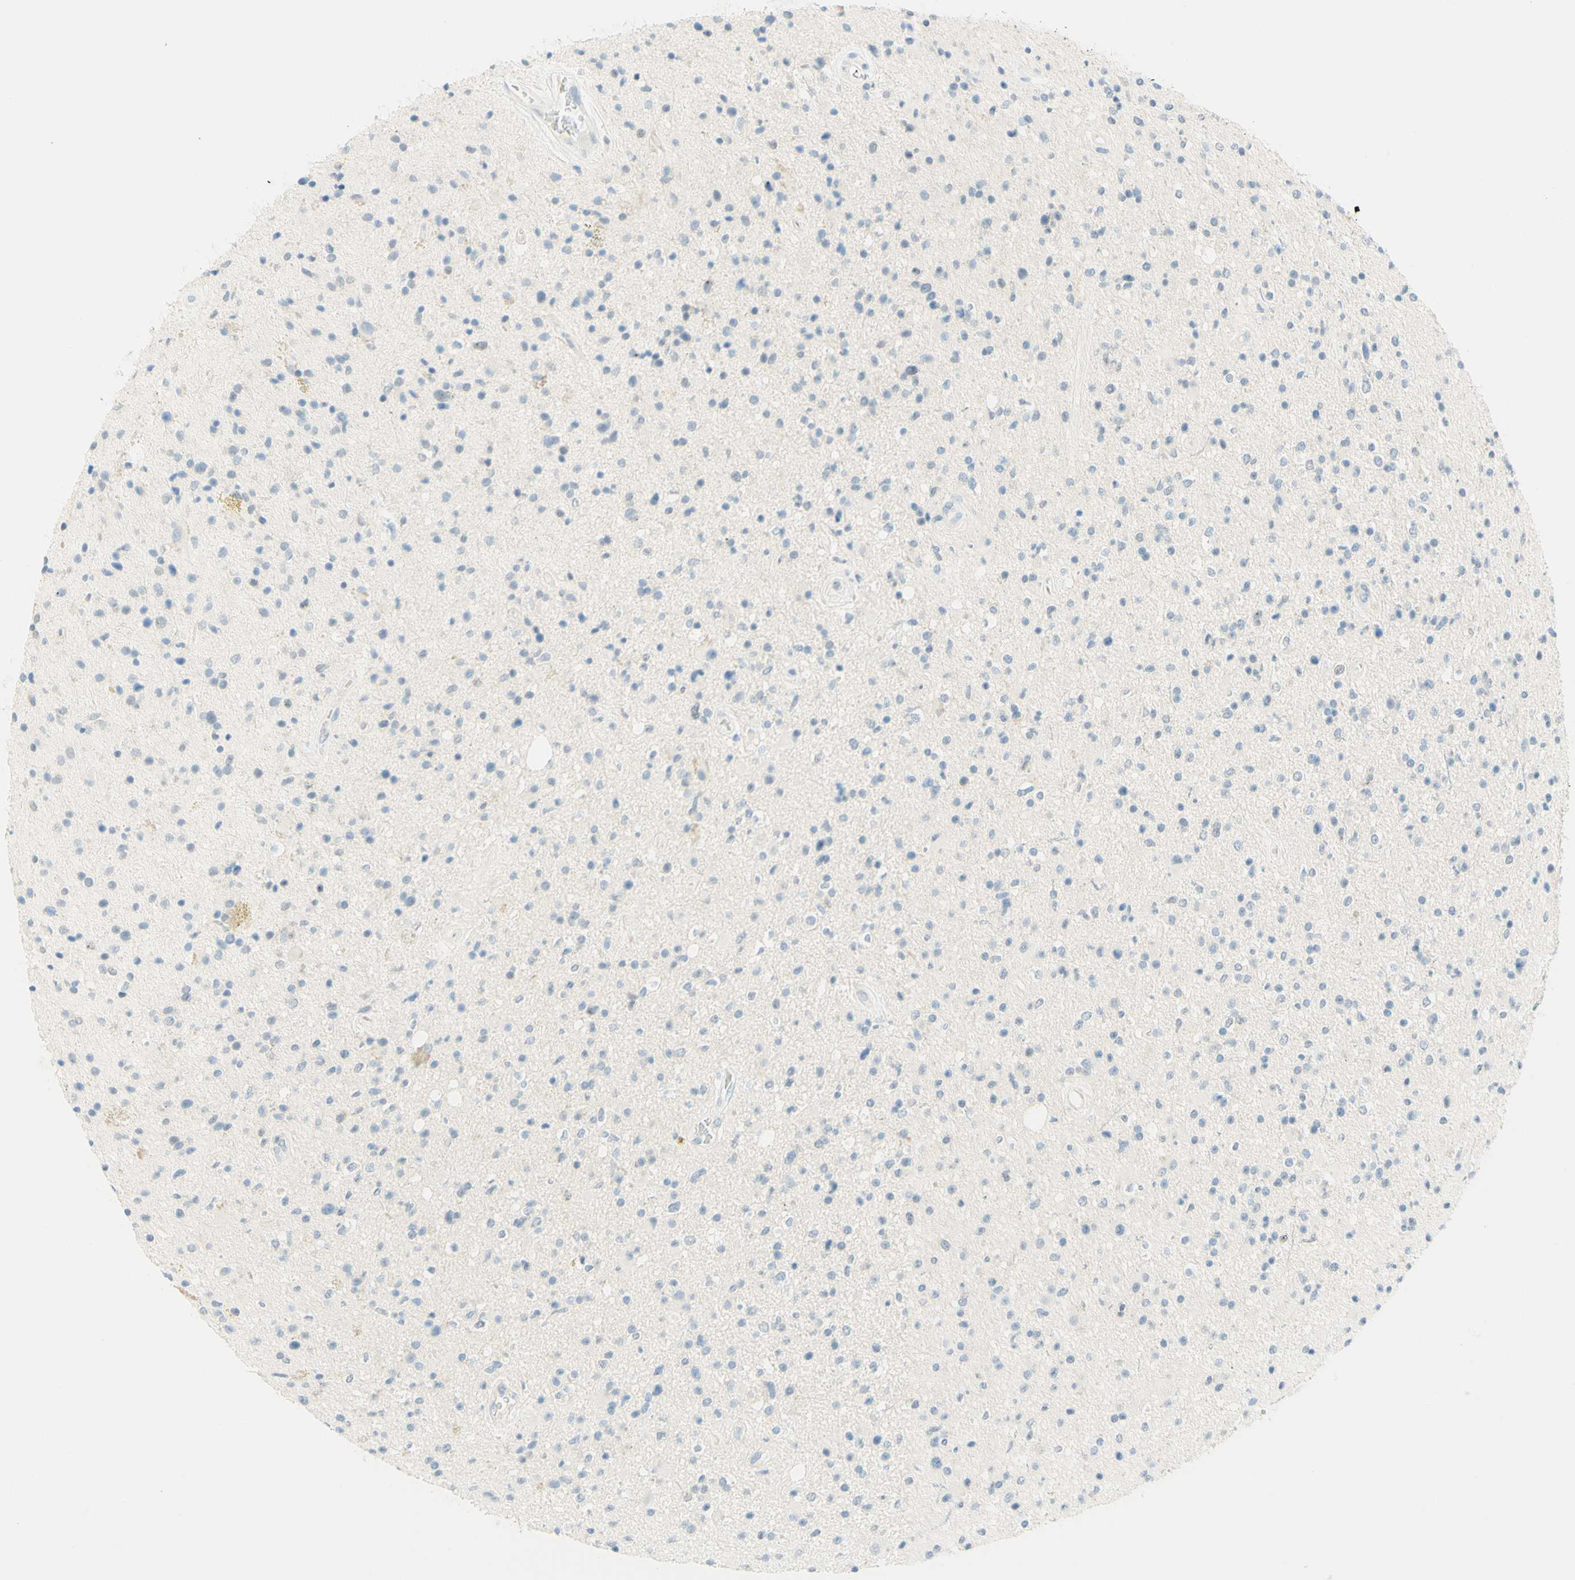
{"staining": {"intensity": "negative", "quantity": "none", "location": "none"}, "tissue": "glioma", "cell_type": "Tumor cells", "image_type": "cancer", "snomed": [{"axis": "morphology", "description": "Glioma, malignant, High grade"}, {"axis": "topography", "description": "Brain"}], "caption": "This is an IHC micrograph of human malignant high-grade glioma. There is no staining in tumor cells.", "gene": "TMEM132D", "patient": {"sex": "male", "age": 33}}